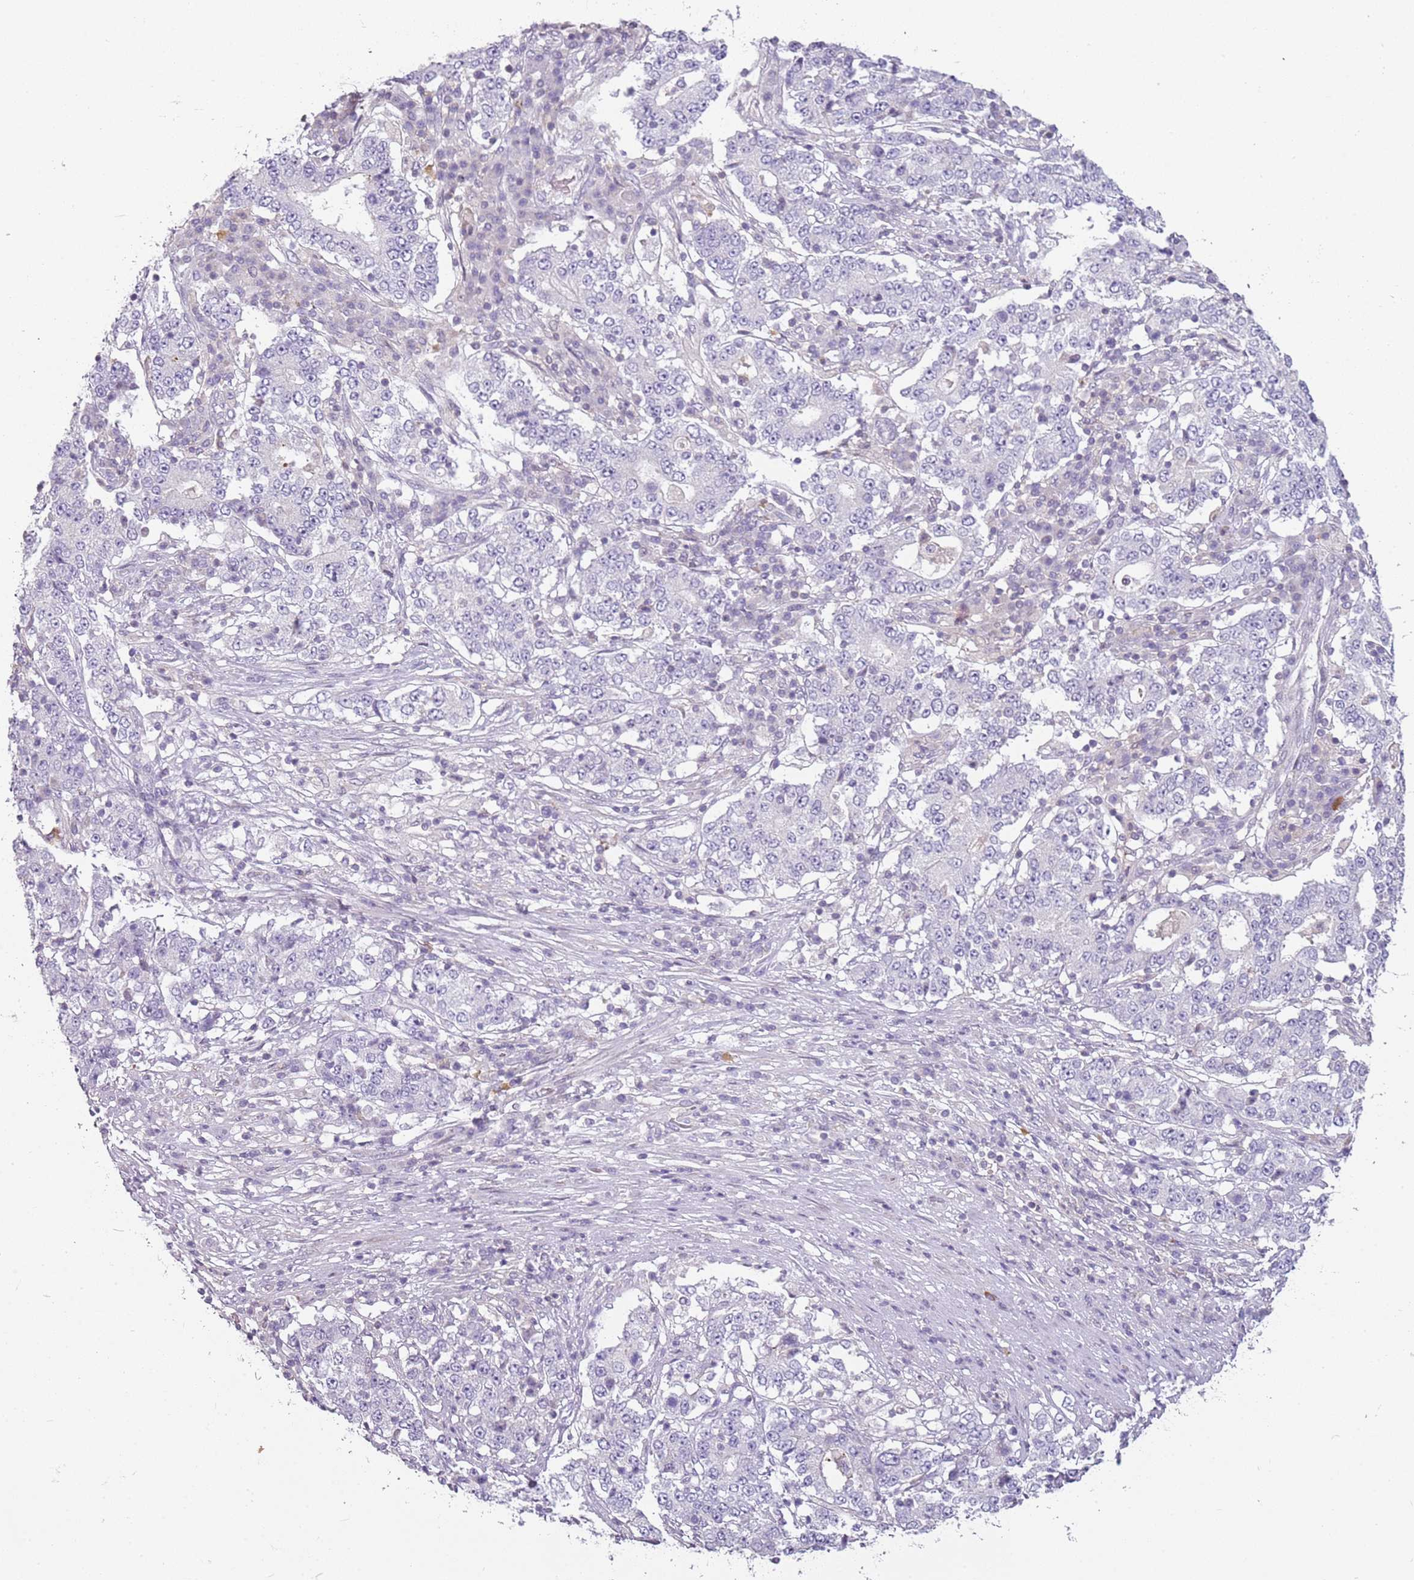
{"staining": {"intensity": "negative", "quantity": "none", "location": "none"}, "tissue": "stomach cancer", "cell_type": "Tumor cells", "image_type": "cancer", "snomed": [{"axis": "morphology", "description": "Adenocarcinoma, NOS"}, {"axis": "topography", "description": "Stomach"}], "caption": "IHC photomicrograph of human stomach adenocarcinoma stained for a protein (brown), which reveals no positivity in tumor cells.", "gene": "DEFB116", "patient": {"sex": "male", "age": 59}}